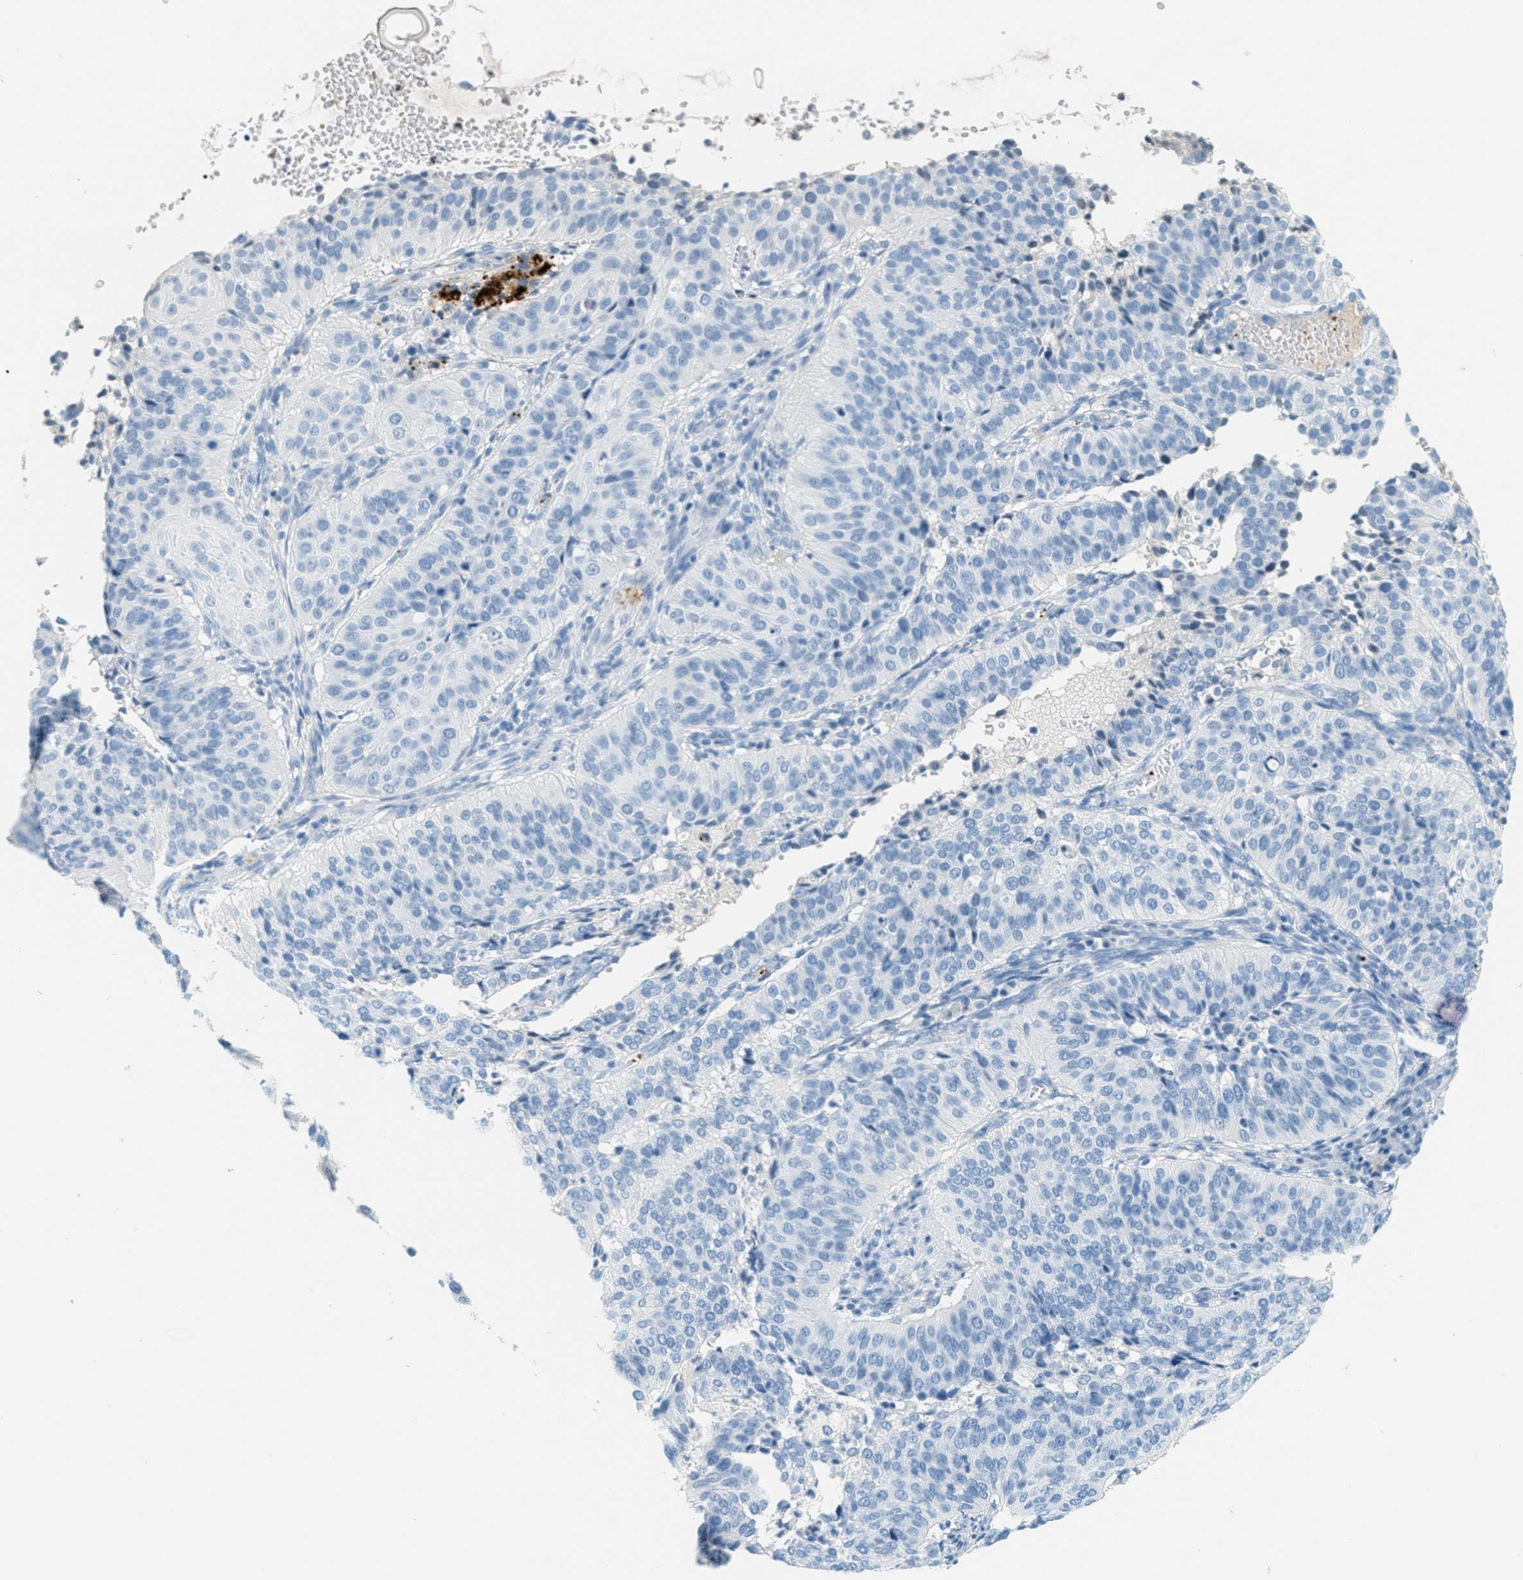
{"staining": {"intensity": "negative", "quantity": "none", "location": "none"}, "tissue": "cervical cancer", "cell_type": "Tumor cells", "image_type": "cancer", "snomed": [{"axis": "morphology", "description": "Normal tissue, NOS"}, {"axis": "morphology", "description": "Squamous cell carcinoma, NOS"}, {"axis": "topography", "description": "Cervix"}], "caption": "This photomicrograph is of cervical cancer stained with immunohistochemistry (IHC) to label a protein in brown with the nuclei are counter-stained blue. There is no staining in tumor cells.", "gene": "PPBP", "patient": {"sex": "female", "age": 39}}